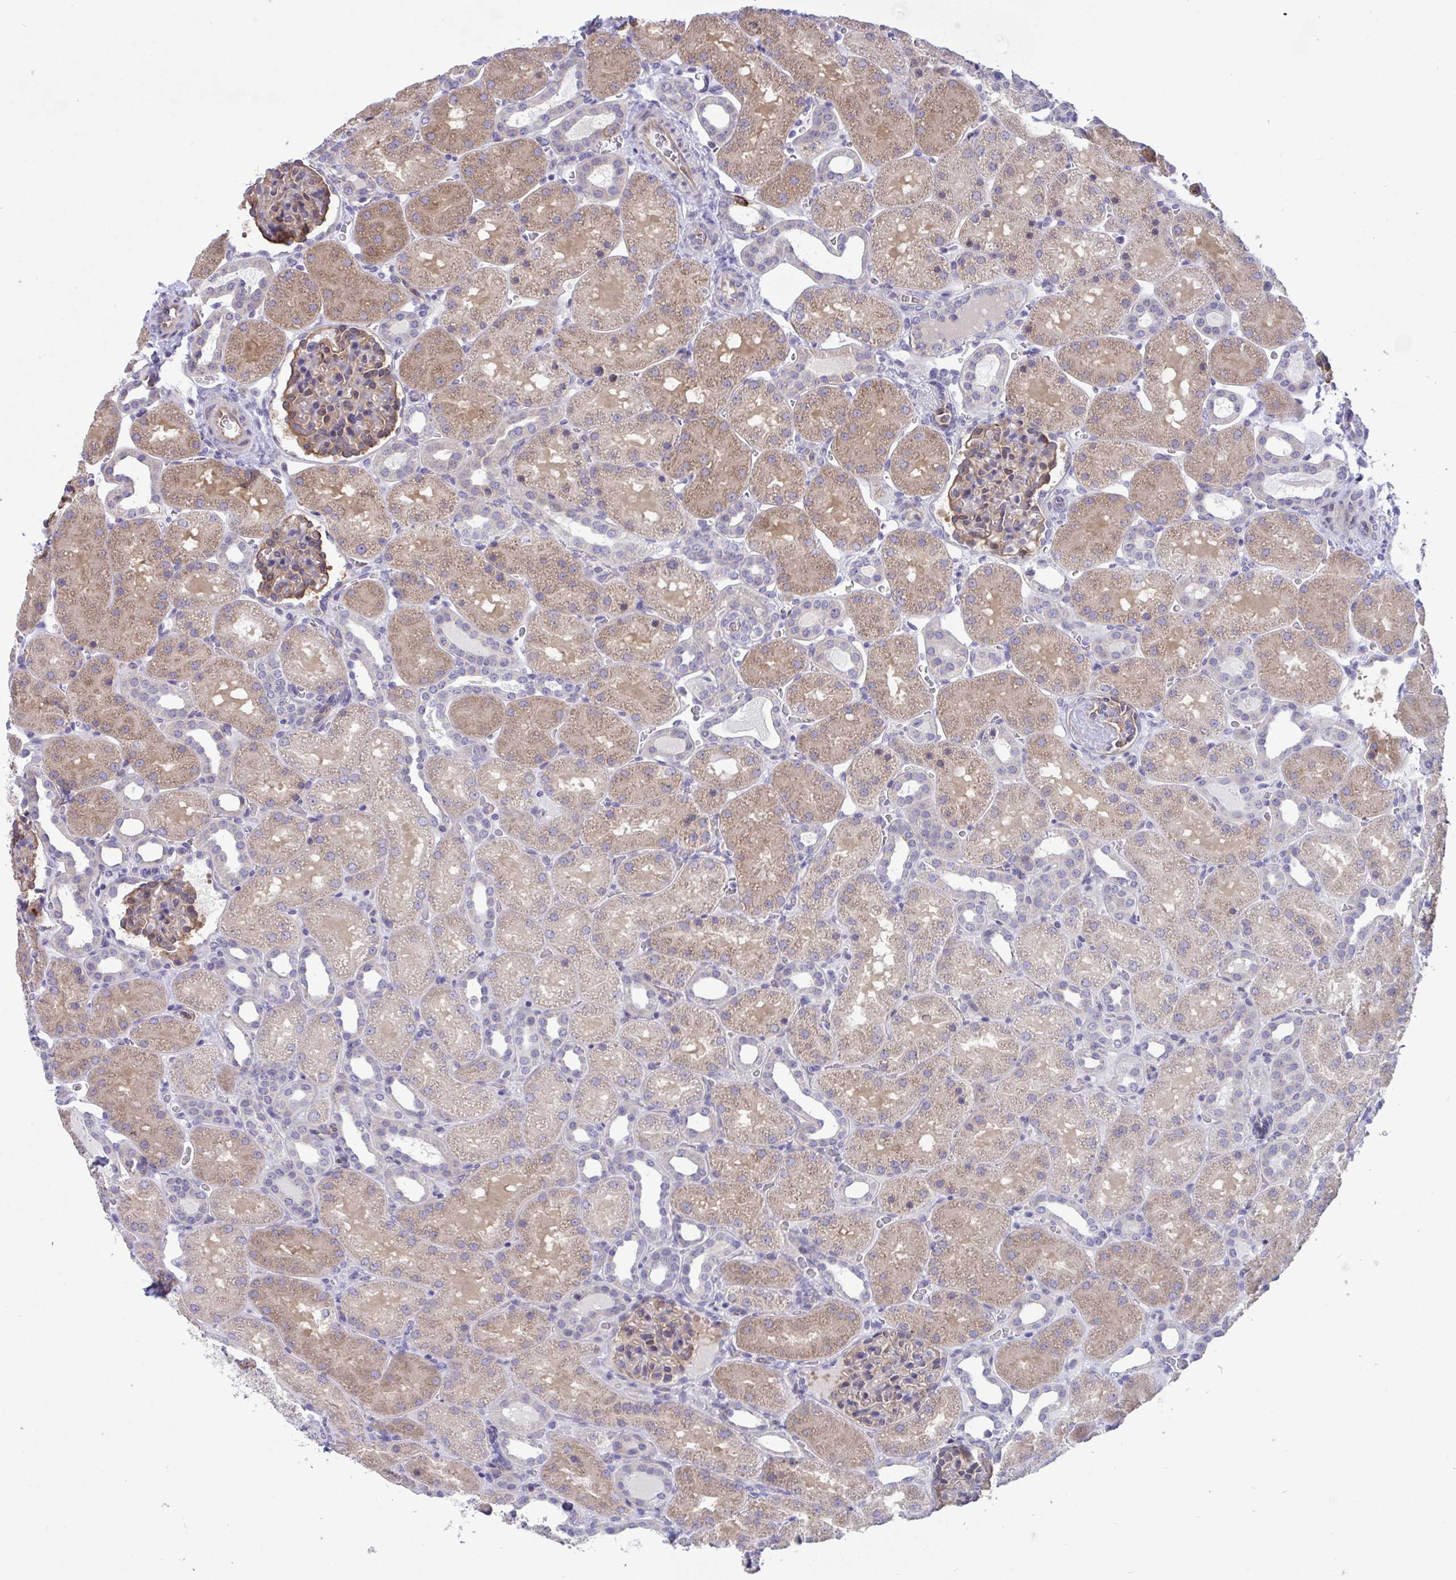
{"staining": {"intensity": "weak", "quantity": "25%-75%", "location": "cytoplasmic/membranous"}, "tissue": "kidney", "cell_type": "Cells in glomeruli", "image_type": "normal", "snomed": [{"axis": "morphology", "description": "Normal tissue, NOS"}, {"axis": "topography", "description": "Kidney"}], "caption": "This histopathology image reveals normal kidney stained with immunohistochemistry (IHC) to label a protein in brown. The cytoplasmic/membranous of cells in glomeruli show weak positivity for the protein. Nuclei are counter-stained blue.", "gene": "CENPQ", "patient": {"sex": "male", "age": 2}}